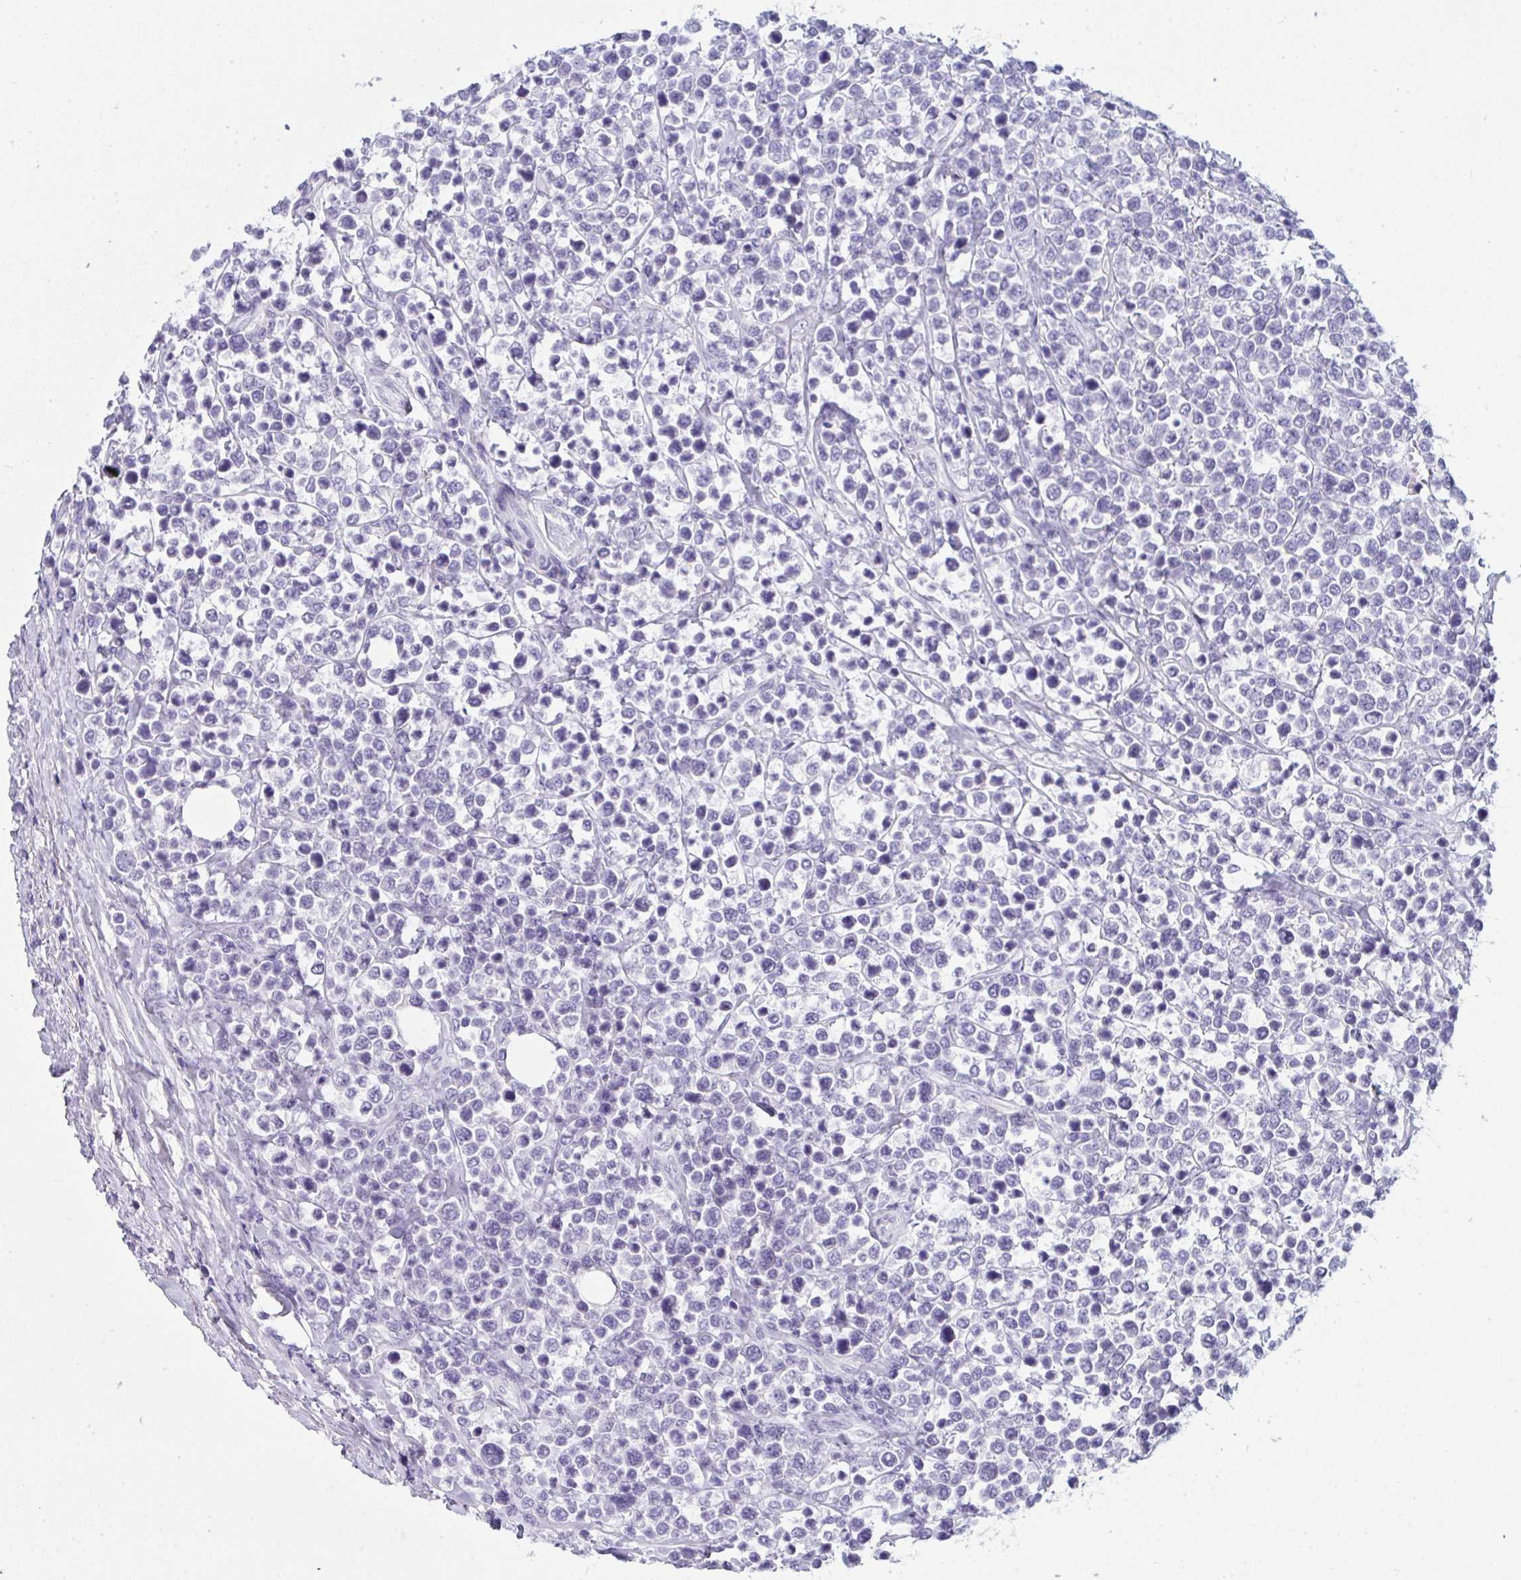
{"staining": {"intensity": "negative", "quantity": "none", "location": "none"}, "tissue": "lymphoma", "cell_type": "Tumor cells", "image_type": "cancer", "snomed": [{"axis": "morphology", "description": "Malignant lymphoma, non-Hodgkin's type, High grade"}, {"axis": "topography", "description": "Soft tissue"}], "caption": "This photomicrograph is of lymphoma stained with immunohistochemistry to label a protein in brown with the nuclei are counter-stained blue. There is no expression in tumor cells. (Immunohistochemistry, brightfield microscopy, high magnification).", "gene": "PRDM9", "patient": {"sex": "female", "age": 56}}